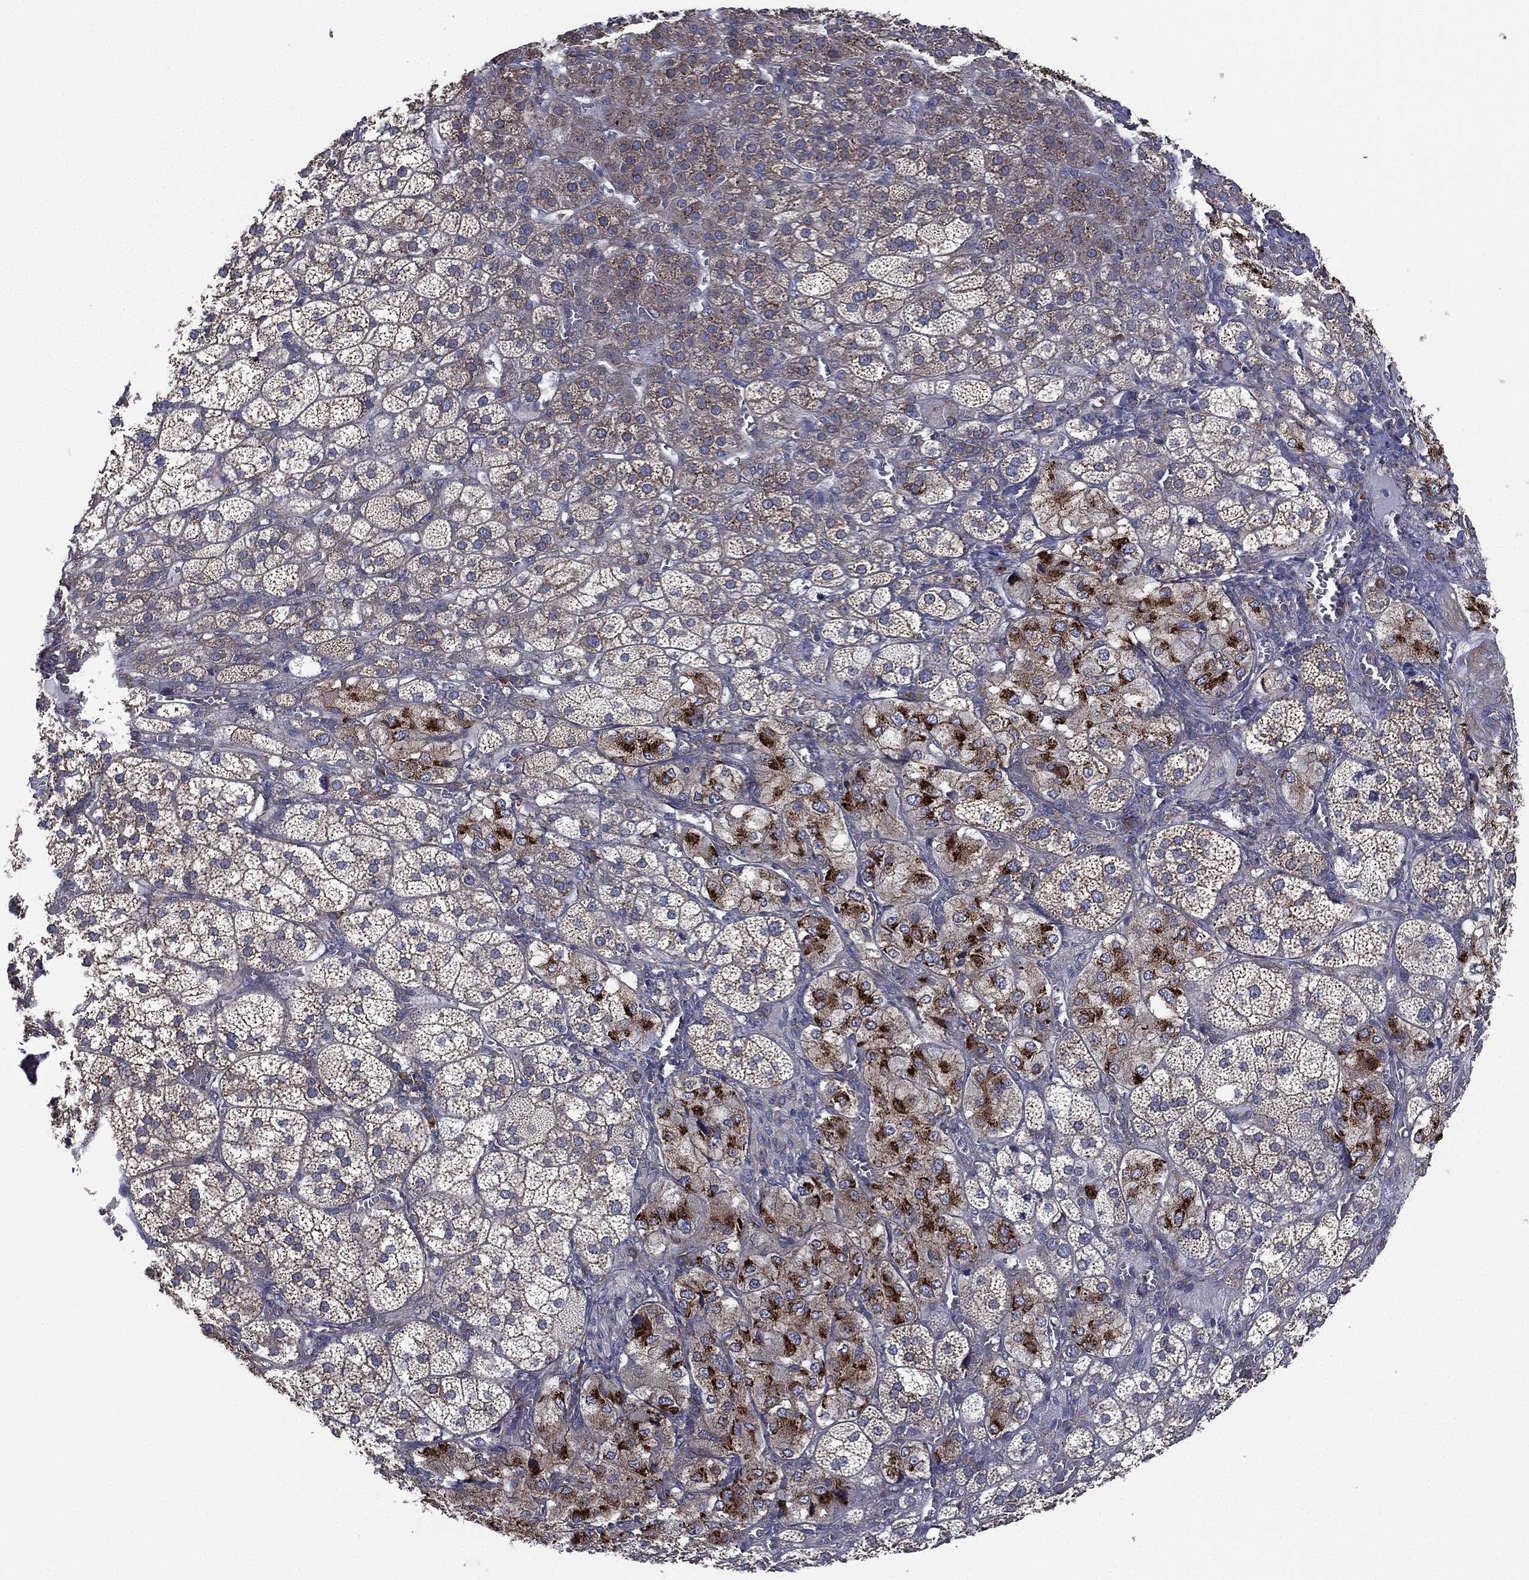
{"staining": {"intensity": "strong", "quantity": "25%-75%", "location": "cytoplasmic/membranous"}, "tissue": "adrenal gland", "cell_type": "Glandular cells", "image_type": "normal", "snomed": [{"axis": "morphology", "description": "Normal tissue, NOS"}, {"axis": "topography", "description": "Adrenal gland"}], "caption": "A high amount of strong cytoplasmic/membranous staining is present in approximately 25%-75% of glandular cells in benign adrenal gland.", "gene": "FARSA", "patient": {"sex": "female", "age": 60}}